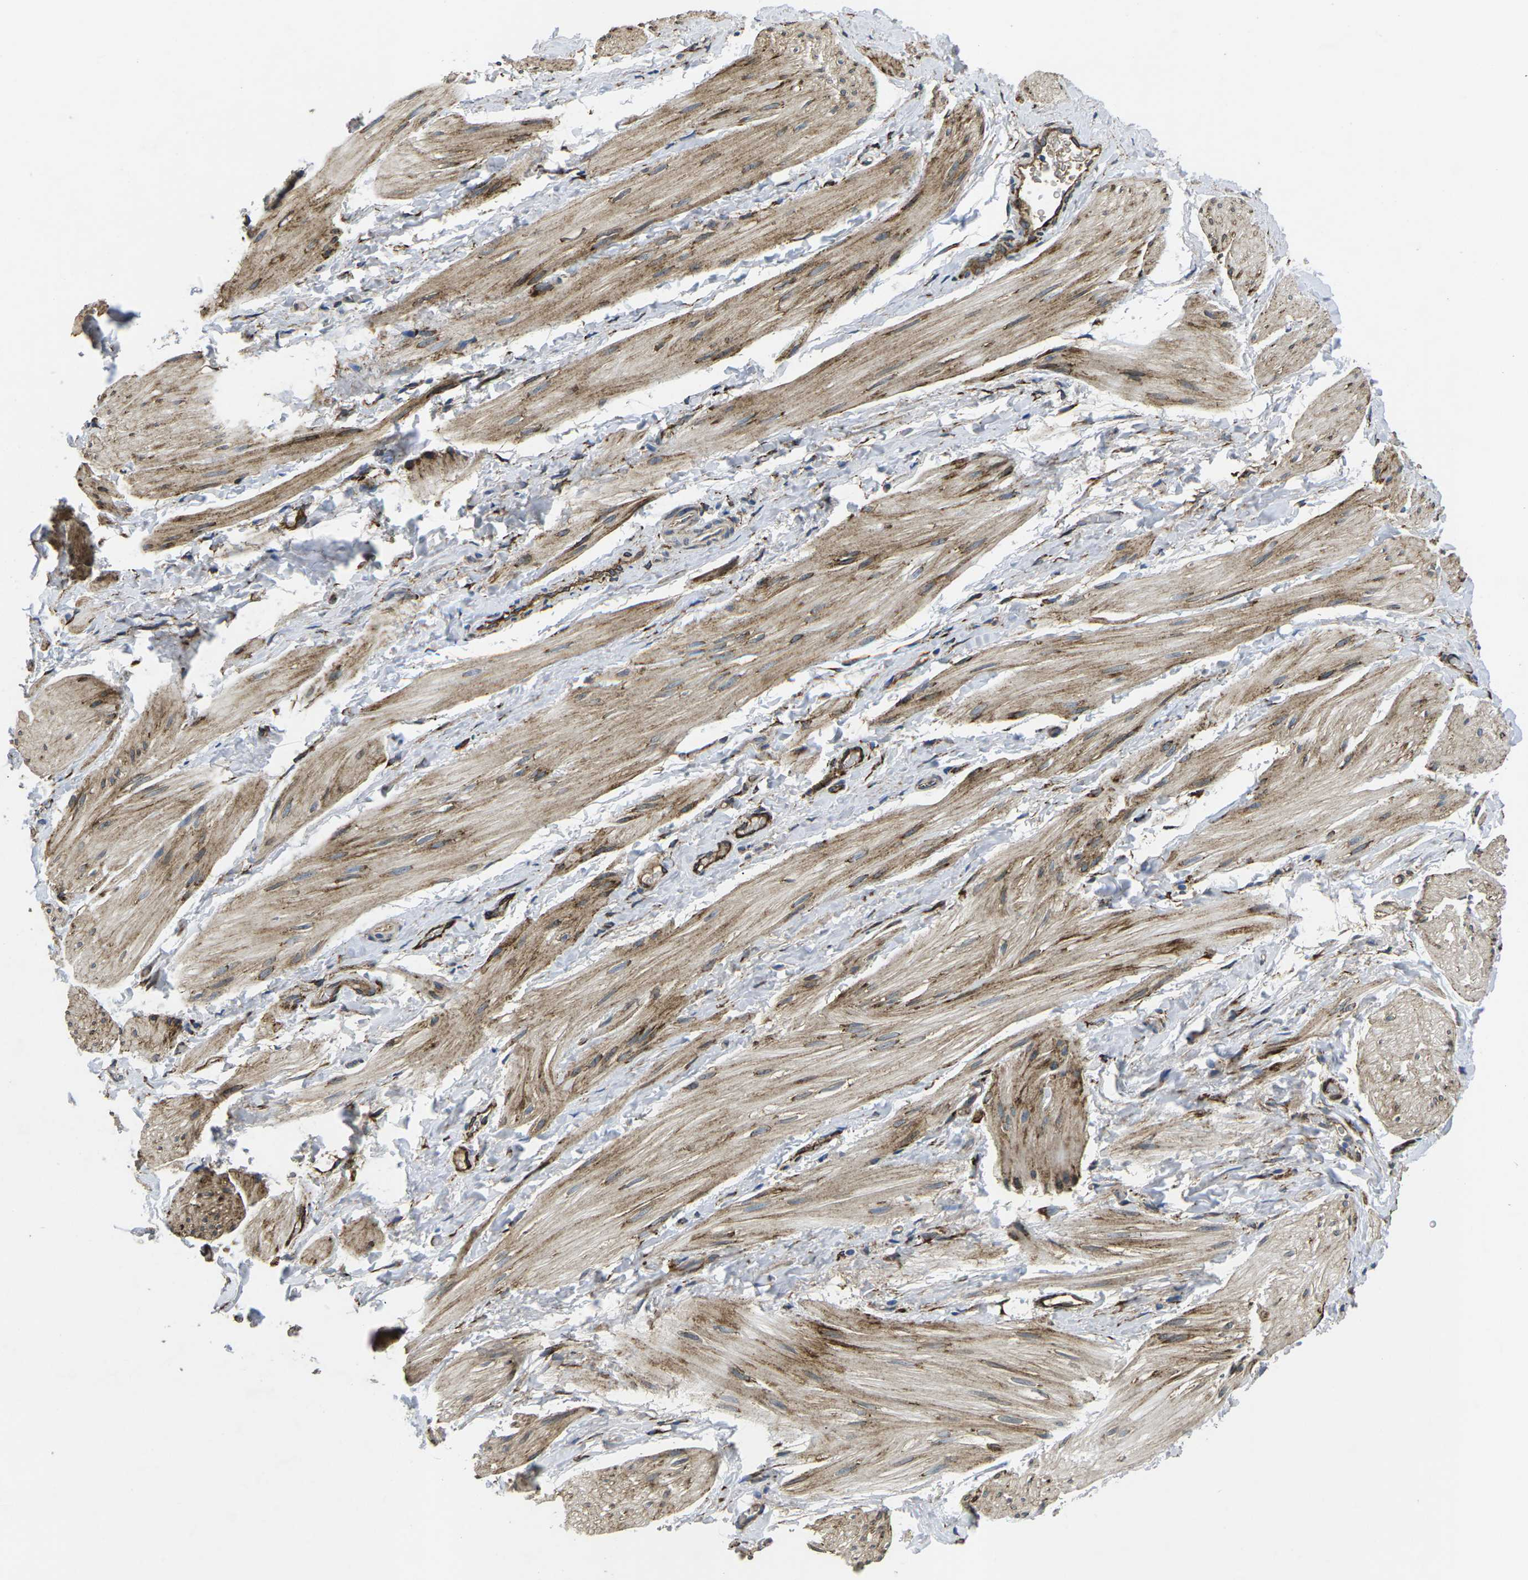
{"staining": {"intensity": "moderate", "quantity": ">75%", "location": "cytoplasmic/membranous"}, "tissue": "smooth muscle", "cell_type": "Smooth muscle cells", "image_type": "normal", "snomed": [{"axis": "morphology", "description": "Normal tissue, NOS"}, {"axis": "topography", "description": "Smooth muscle"}], "caption": "Normal smooth muscle shows moderate cytoplasmic/membranous staining in approximately >75% of smooth muscle cells, visualized by immunohistochemistry. Using DAB (3,3'-diaminobenzidine) (brown) and hematoxylin (blue) stains, captured at high magnification using brightfield microscopy.", "gene": "PDZD8", "patient": {"sex": "male", "age": 16}}